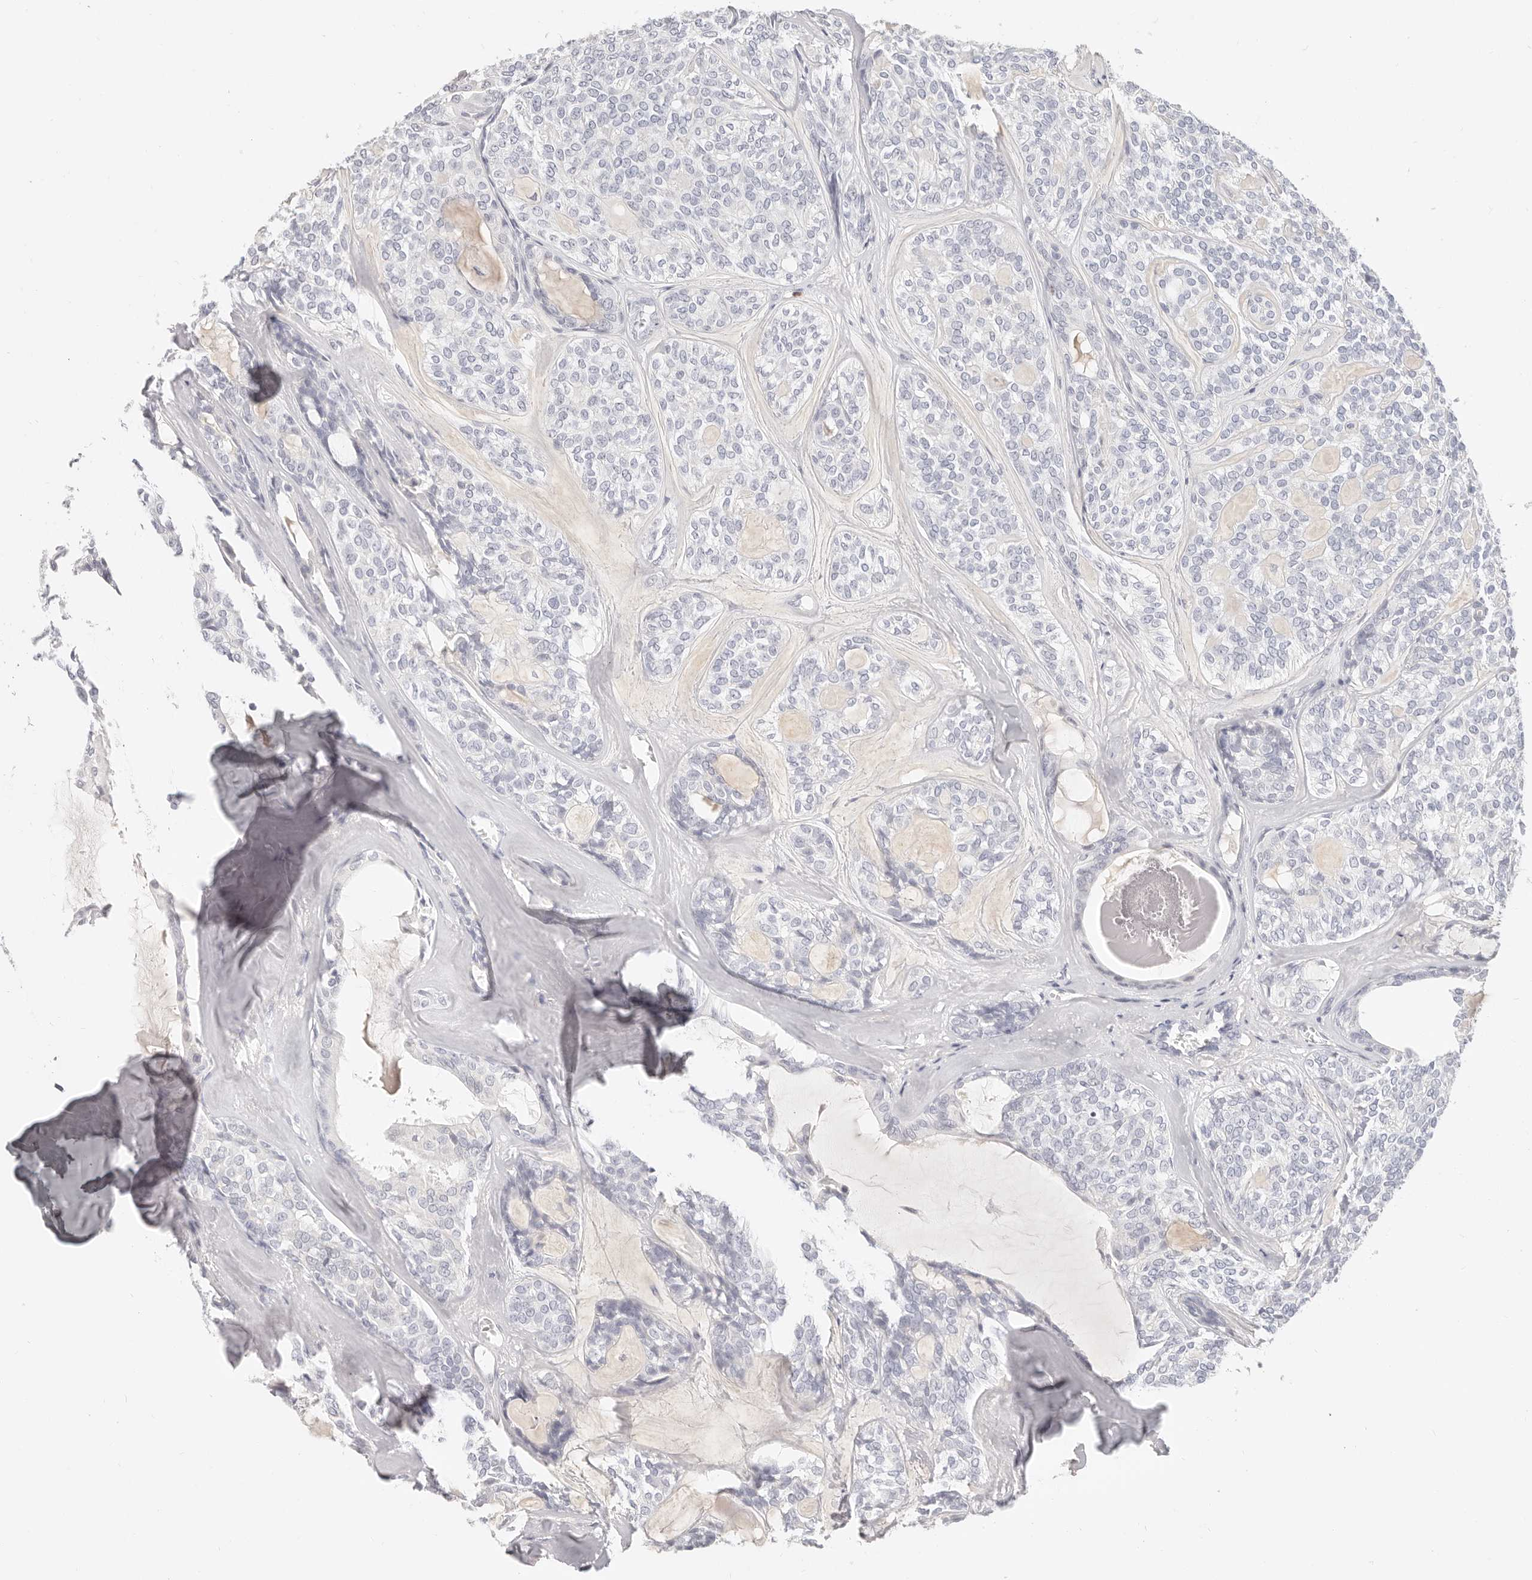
{"staining": {"intensity": "negative", "quantity": "none", "location": "none"}, "tissue": "head and neck cancer", "cell_type": "Tumor cells", "image_type": "cancer", "snomed": [{"axis": "morphology", "description": "Adenocarcinoma, NOS"}, {"axis": "topography", "description": "Head-Neck"}], "caption": "The immunohistochemistry histopathology image has no significant expression in tumor cells of head and neck cancer tissue.", "gene": "ASCL1", "patient": {"sex": "male", "age": 66}}